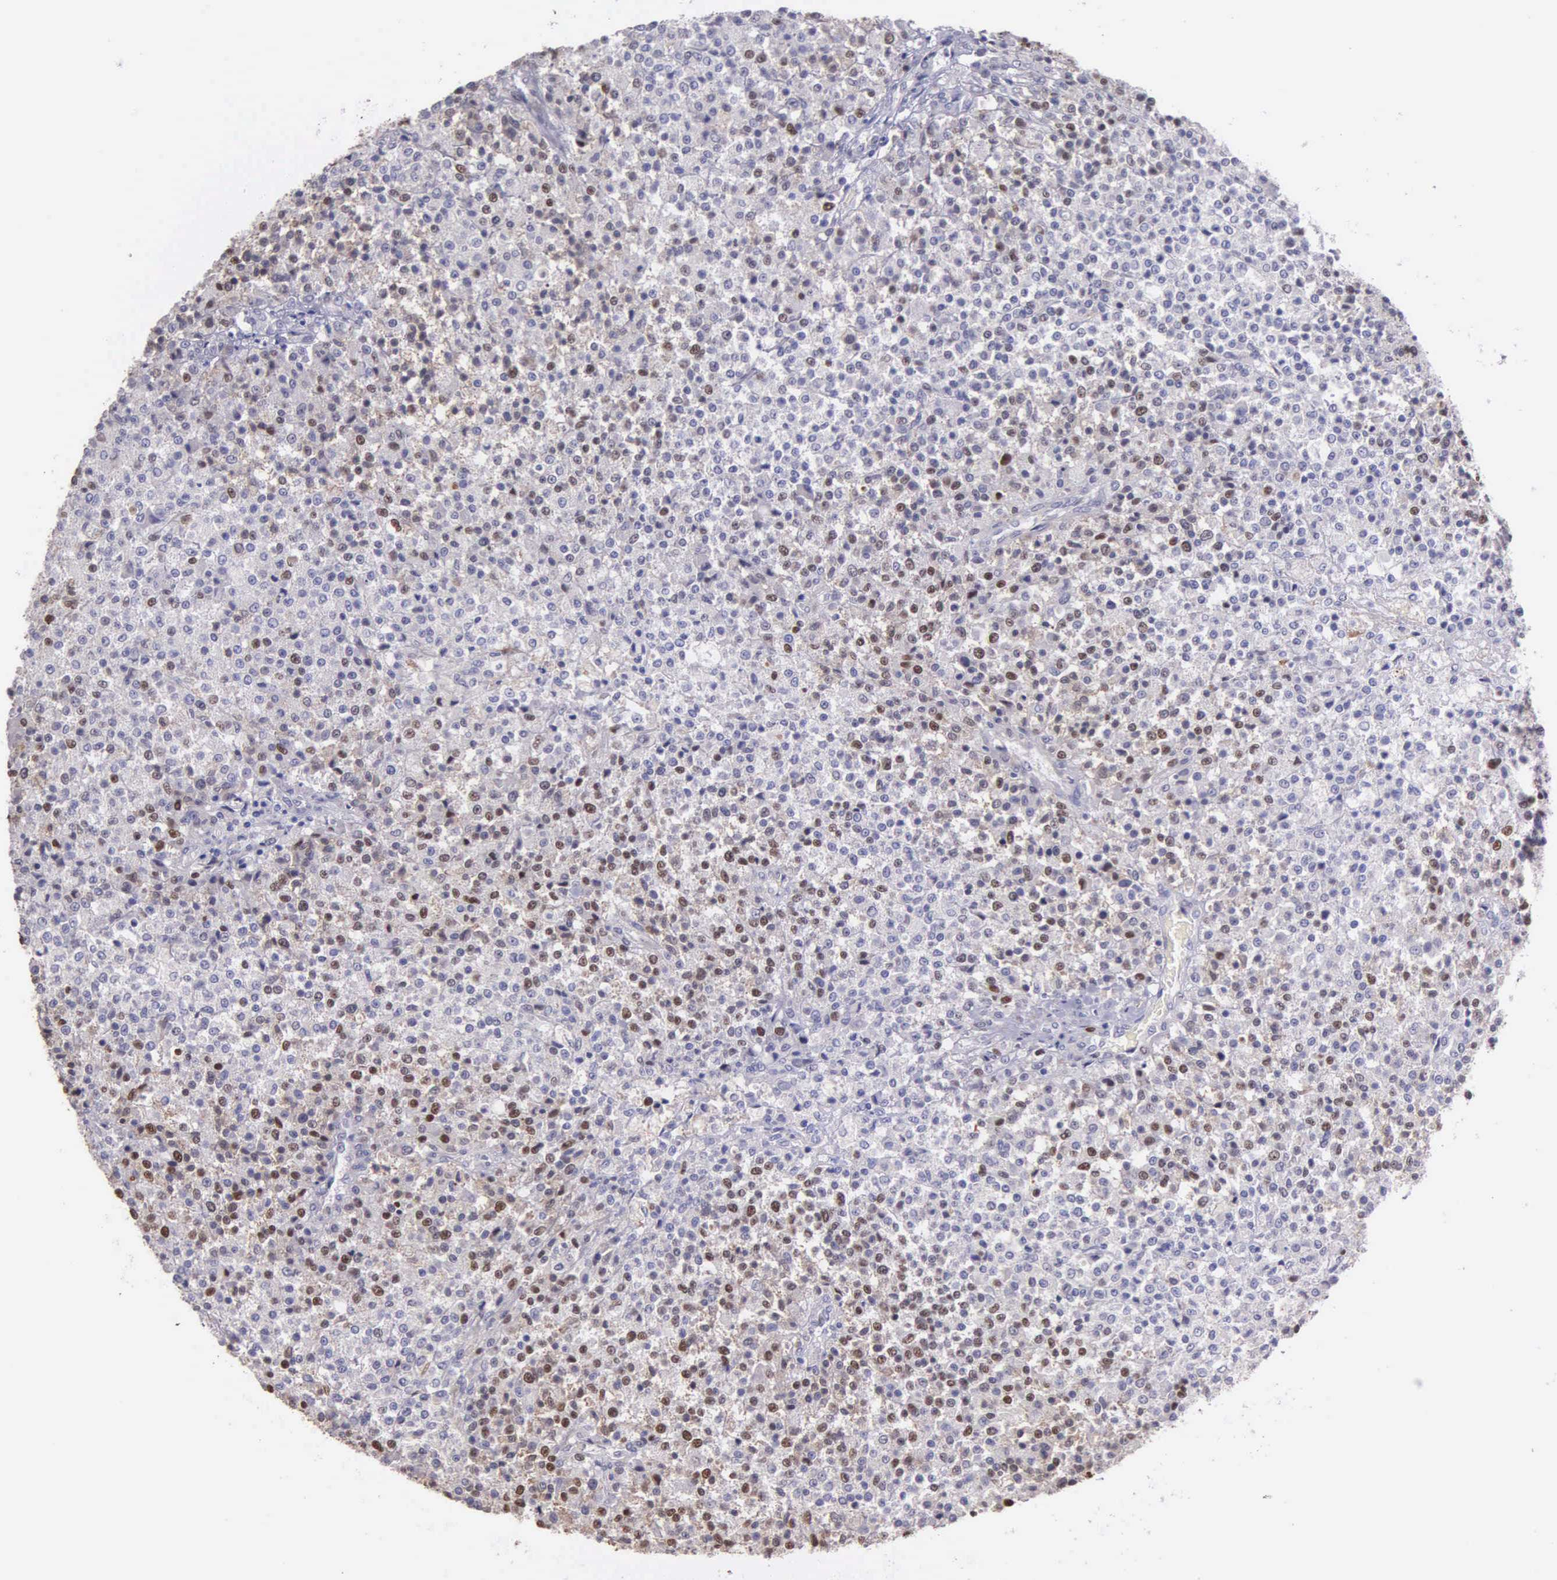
{"staining": {"intensity": "weak", "quantity": "<25%", "location": "nuclear"}, "tissue": "testis cancer", "cell_type": "Tumor cells", "image_type": "cancer", "snomed": [{"axis": "morphology", "description": "Seminoma, NOS"}, {"axis": "topography", "description": "Testis"}], "caption": "This histopathology image is of testis cancer (seminoma) stained with IHC to label a protein in brown with the nuclei are counter-stained blue. There is no positivity in tumor cells.", "gene": "MCM5", "patient": {"sex": "male", "age": 59}}